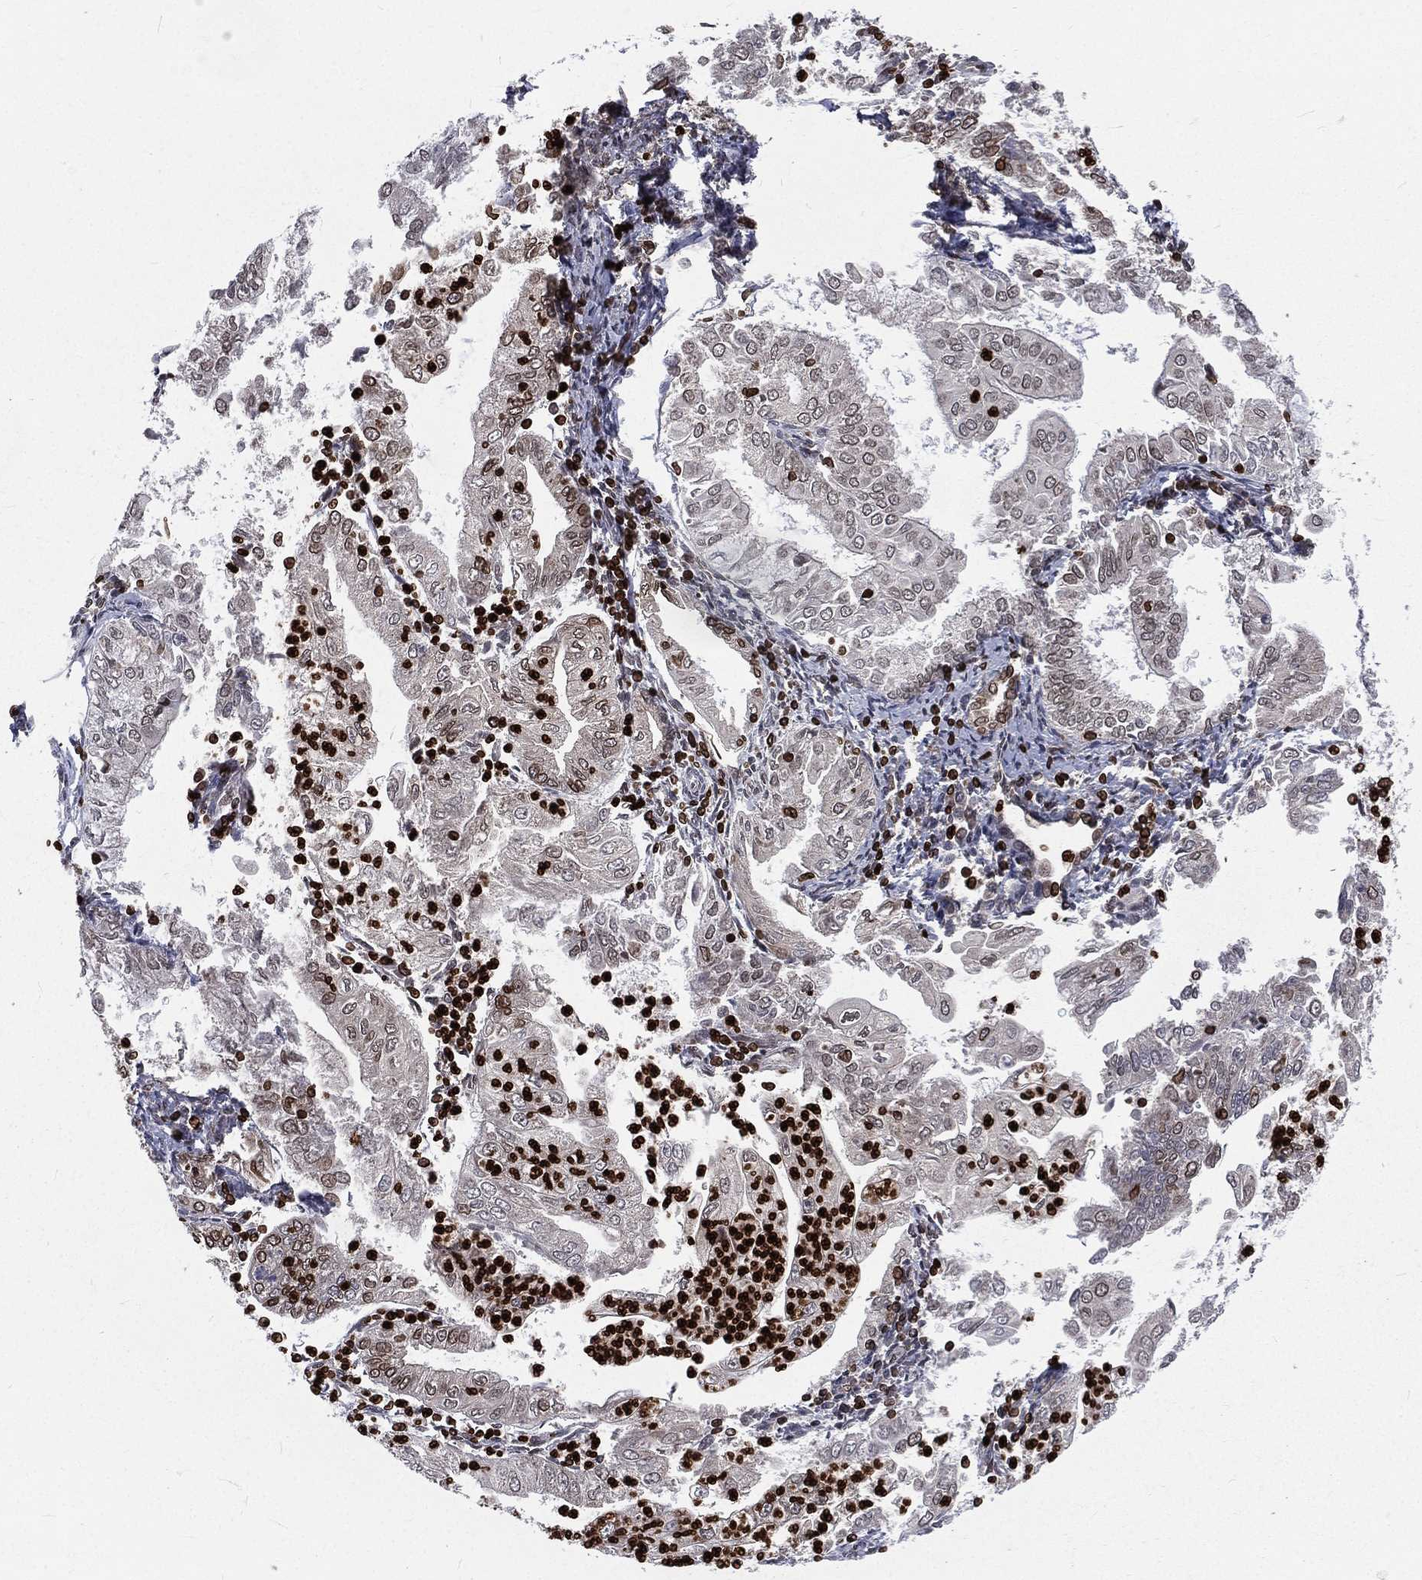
{"staining": {"intensity": "negative", "quantity": "none", "location": "none"}, "tissue": "endometrial cancer", "cell_type": "Tumor cells", "image_type": "cancer", "snomed": [{"axis": "morphology", "description": "Adenocarcinoma, NOS"}, {"axis": "topography", "description": "Endometrium"}], "caption": "A histopathology image of endometrial cancer stained for a protein exhibits no brown staining in tumor cells.", "gene": "LBR", "patient": {"sex": "female", "age": 56}}